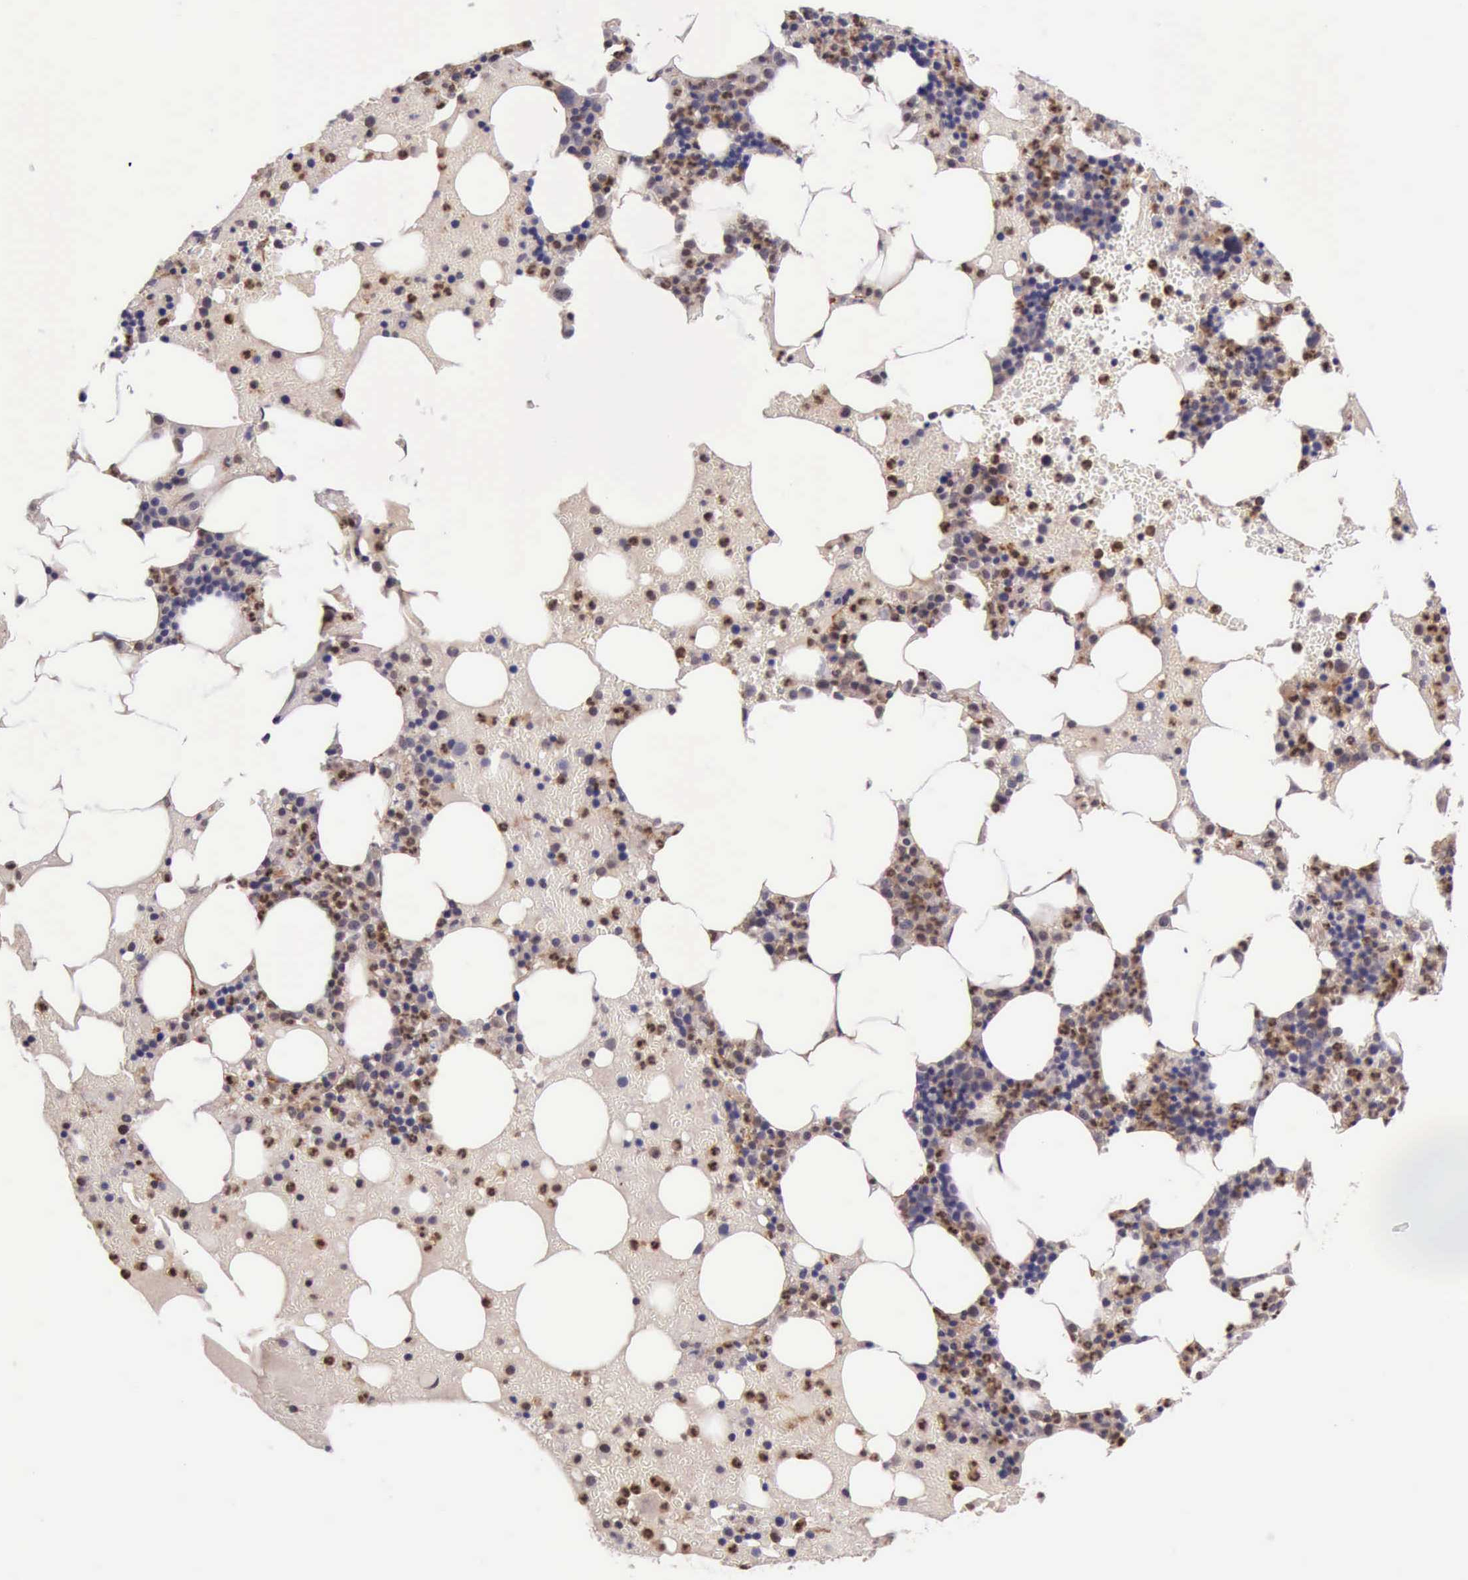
{"staining": {"intensity": "weak", "quantity": "<25%", "location": "nuclear"}, "tissue": "bone marrow", "cell_type": "Hematopoietic cells", "image_type": "normal", "snomed": [{"axis": "morphology", "description": "Normal tissue, NOS"}, {"axis": "topography", "description": "Bone marrow"}], "caption": "Histopathology image shows no significant protein expression in hematopoietic cells of normal bone marrow.", "gene": "PRICKLE3", "patient": {"sex": "female", "age": 72}}